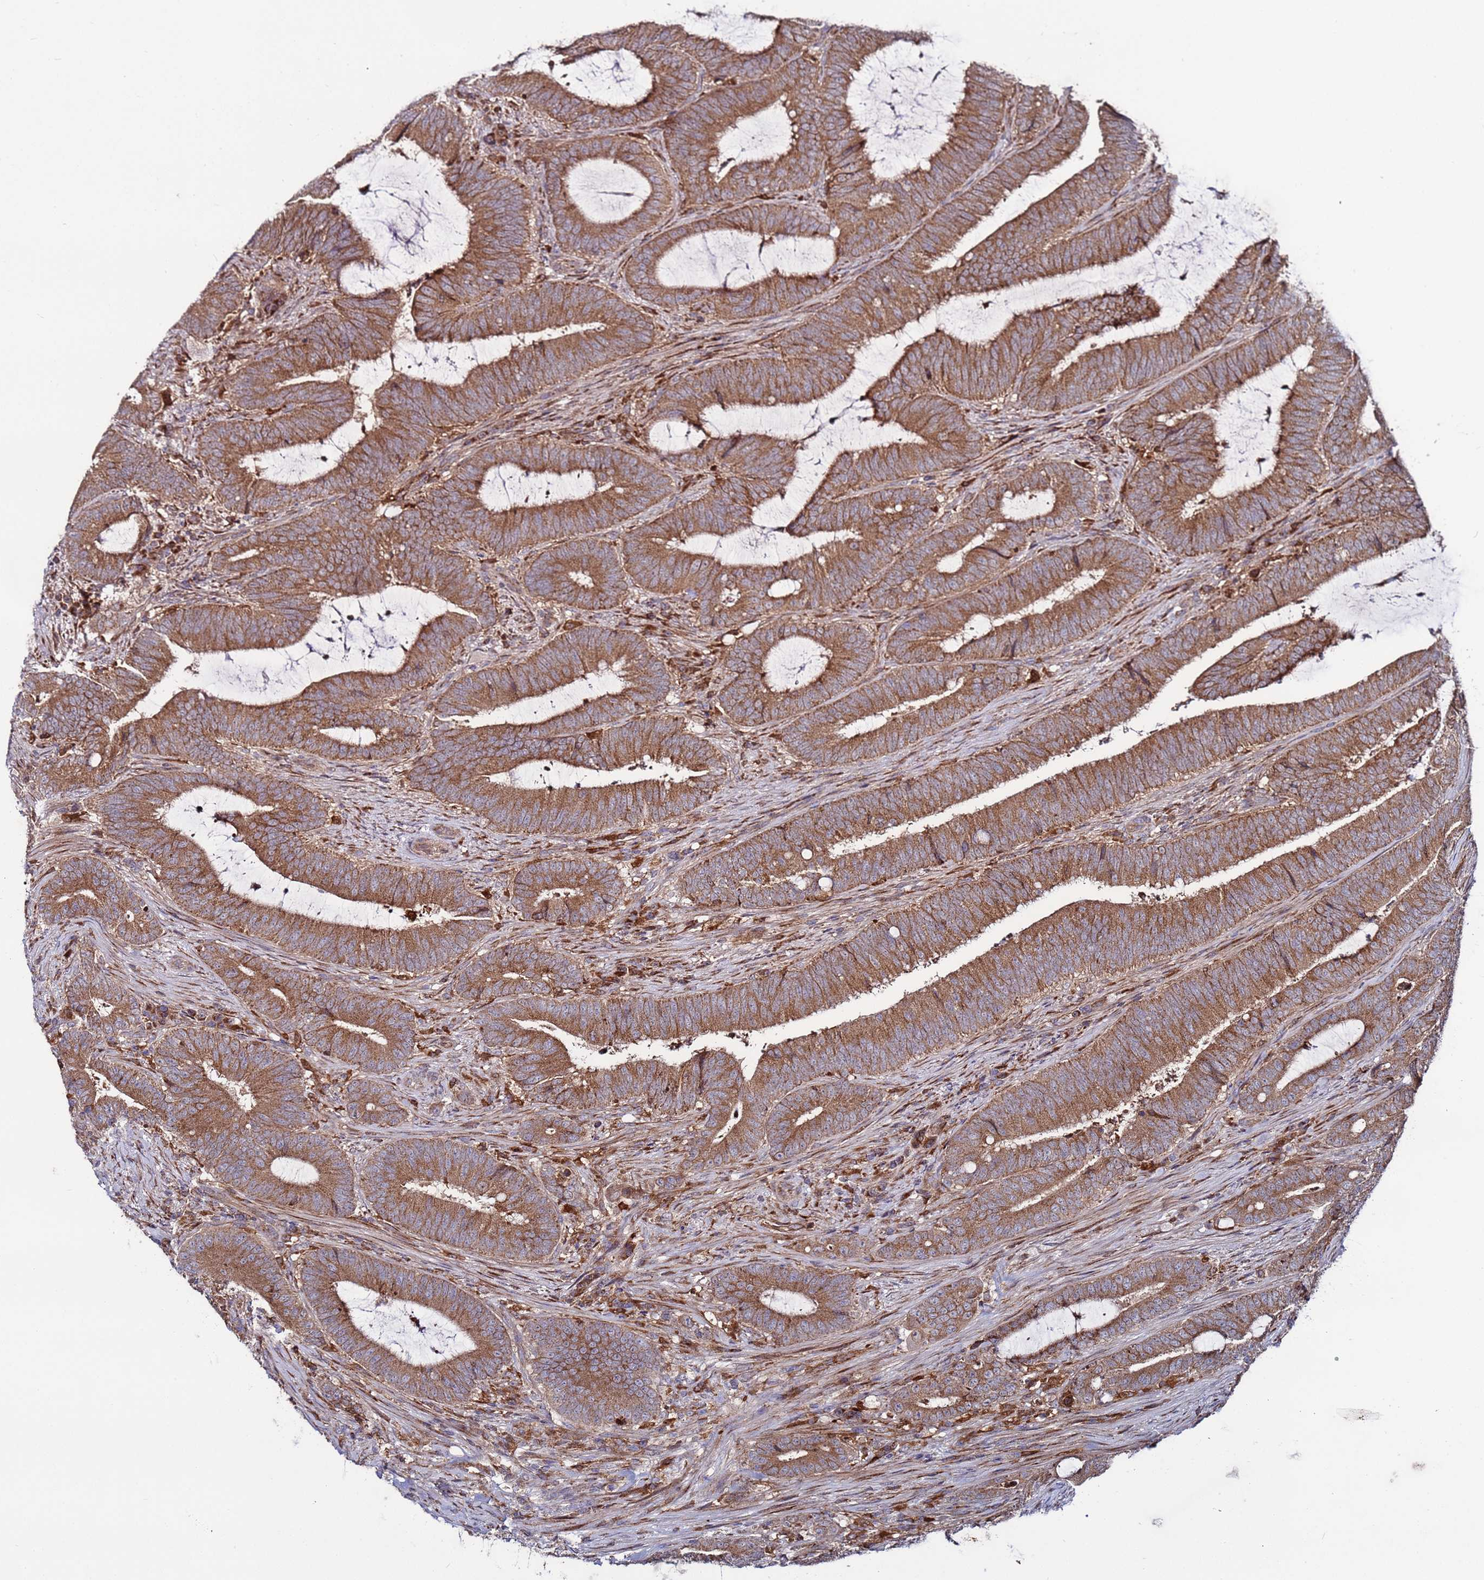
{"staining": {"intensity": "moderate", "quantity": ">75%", "location": "cytoplasmic/membranous"}, "tissue": "colorectal cancer", "cell_type": "Tumor cells", "image_type": "cancer", "snomed": [{"axis": "morphology", "description": "Adenocarcinoma, NOS"}, {"axis": "topography", "description": "Colon"}], "caption": "Colorectal cancer (adenocarcinoma) tissue shows moderate cytoplasmic/membranous expression in about >75% of tumor cells, visualized by immunohistochemistry.", "gene": "TMEM176B", "patient": {"sex": "female", "age": 43}}